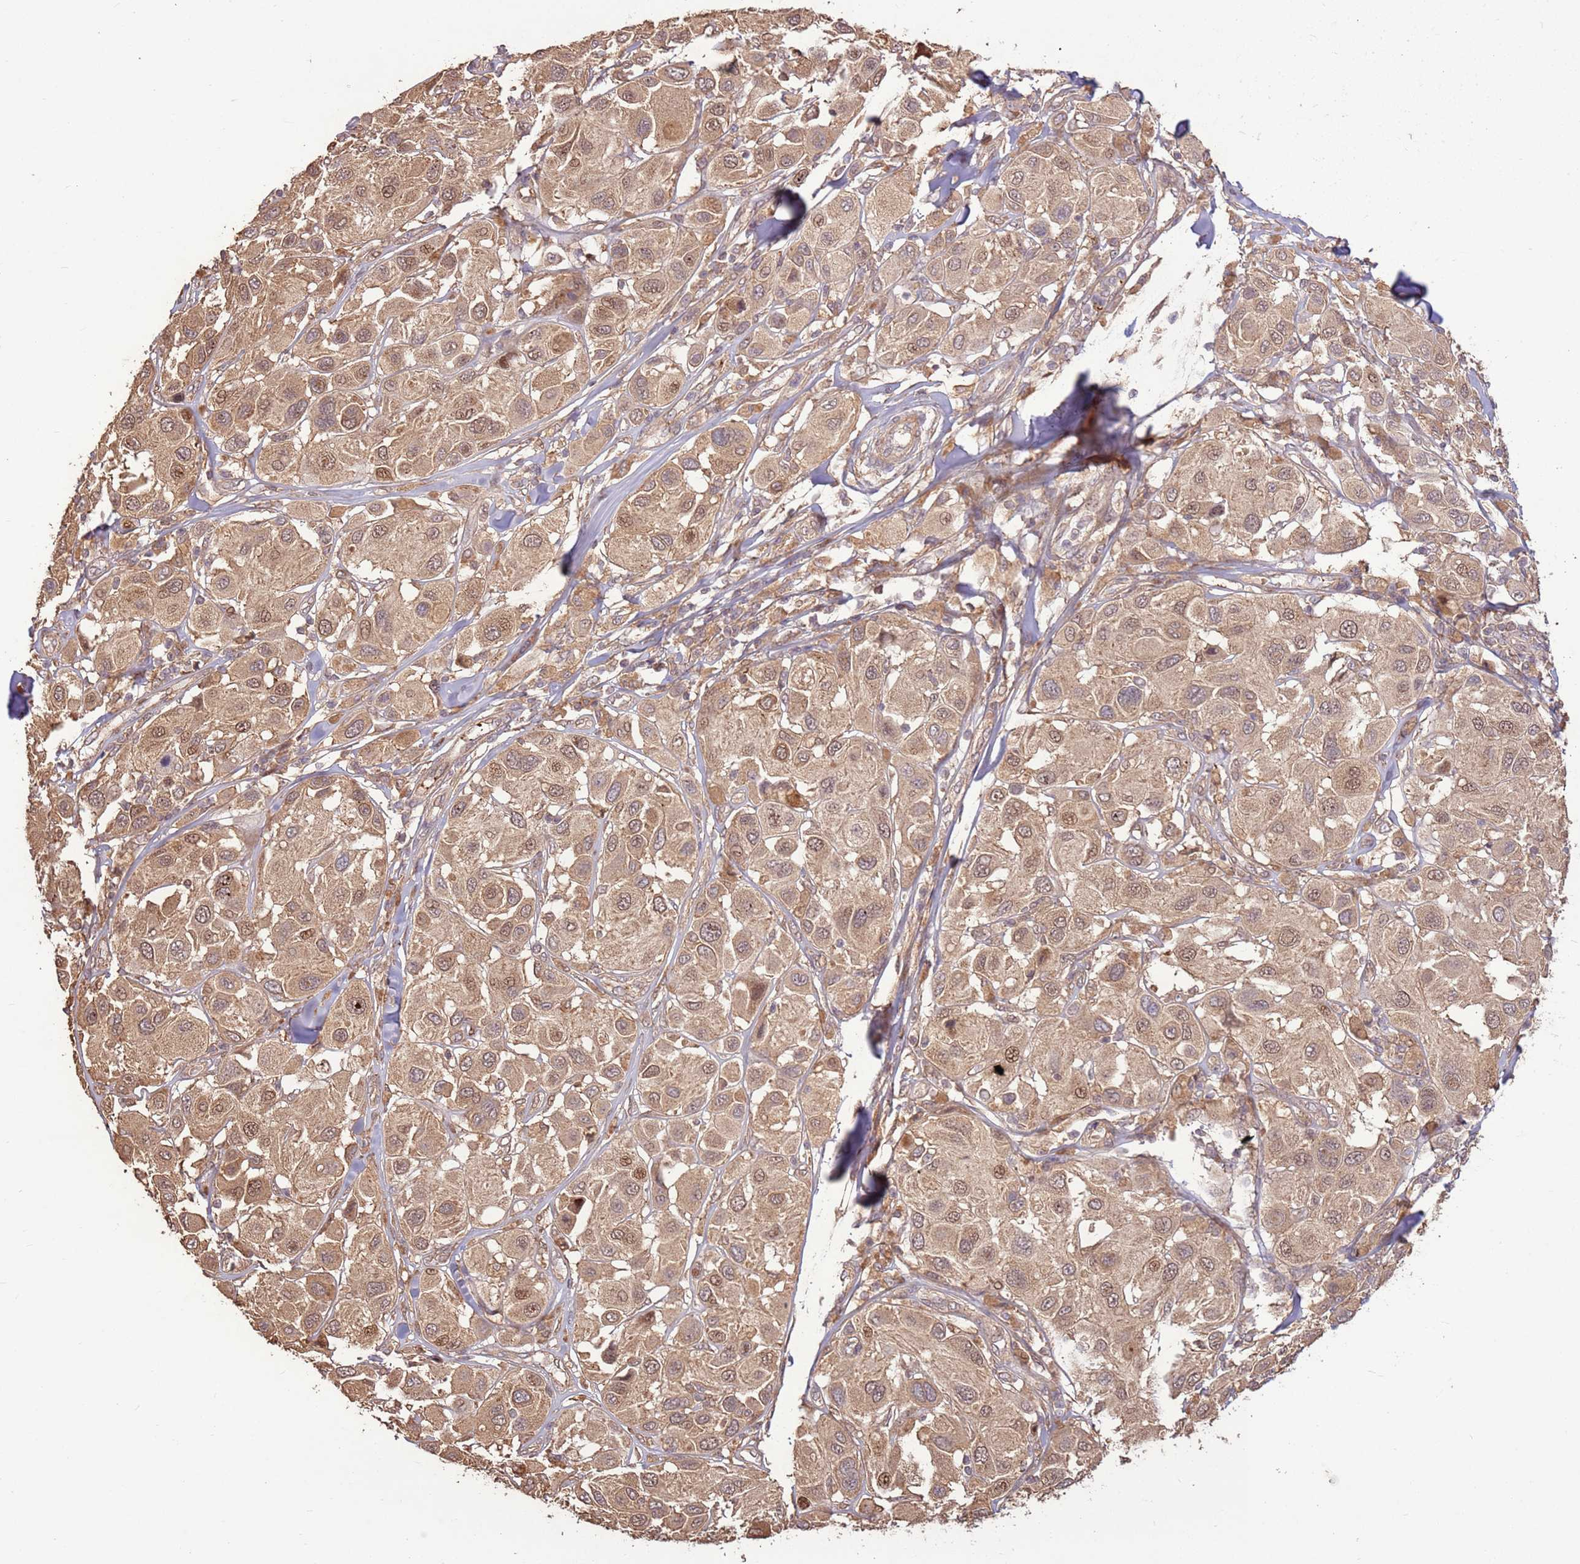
{"staining": {"intensity": "moderate", "quantity": ">75%", "location": "cytoplasmic/membranous,nuclear"}, "tissue": "melanoma", "cell_type": "Tumor cells", "image_type": "cancer", "snomed": [{"axis": "morphology", "description": "Malignant melanoma, Metastatic site"}, {"axis": "topography", "description": "Skin"}], "caption": "Malignant melanoma (metastatic site) tissue shows moderate cytoplasmic/membranous and nuclear positivity in approximately >75% of tumor cells", "gene": "CCDC112", "patient": {"sex": "male", "age": 41}}